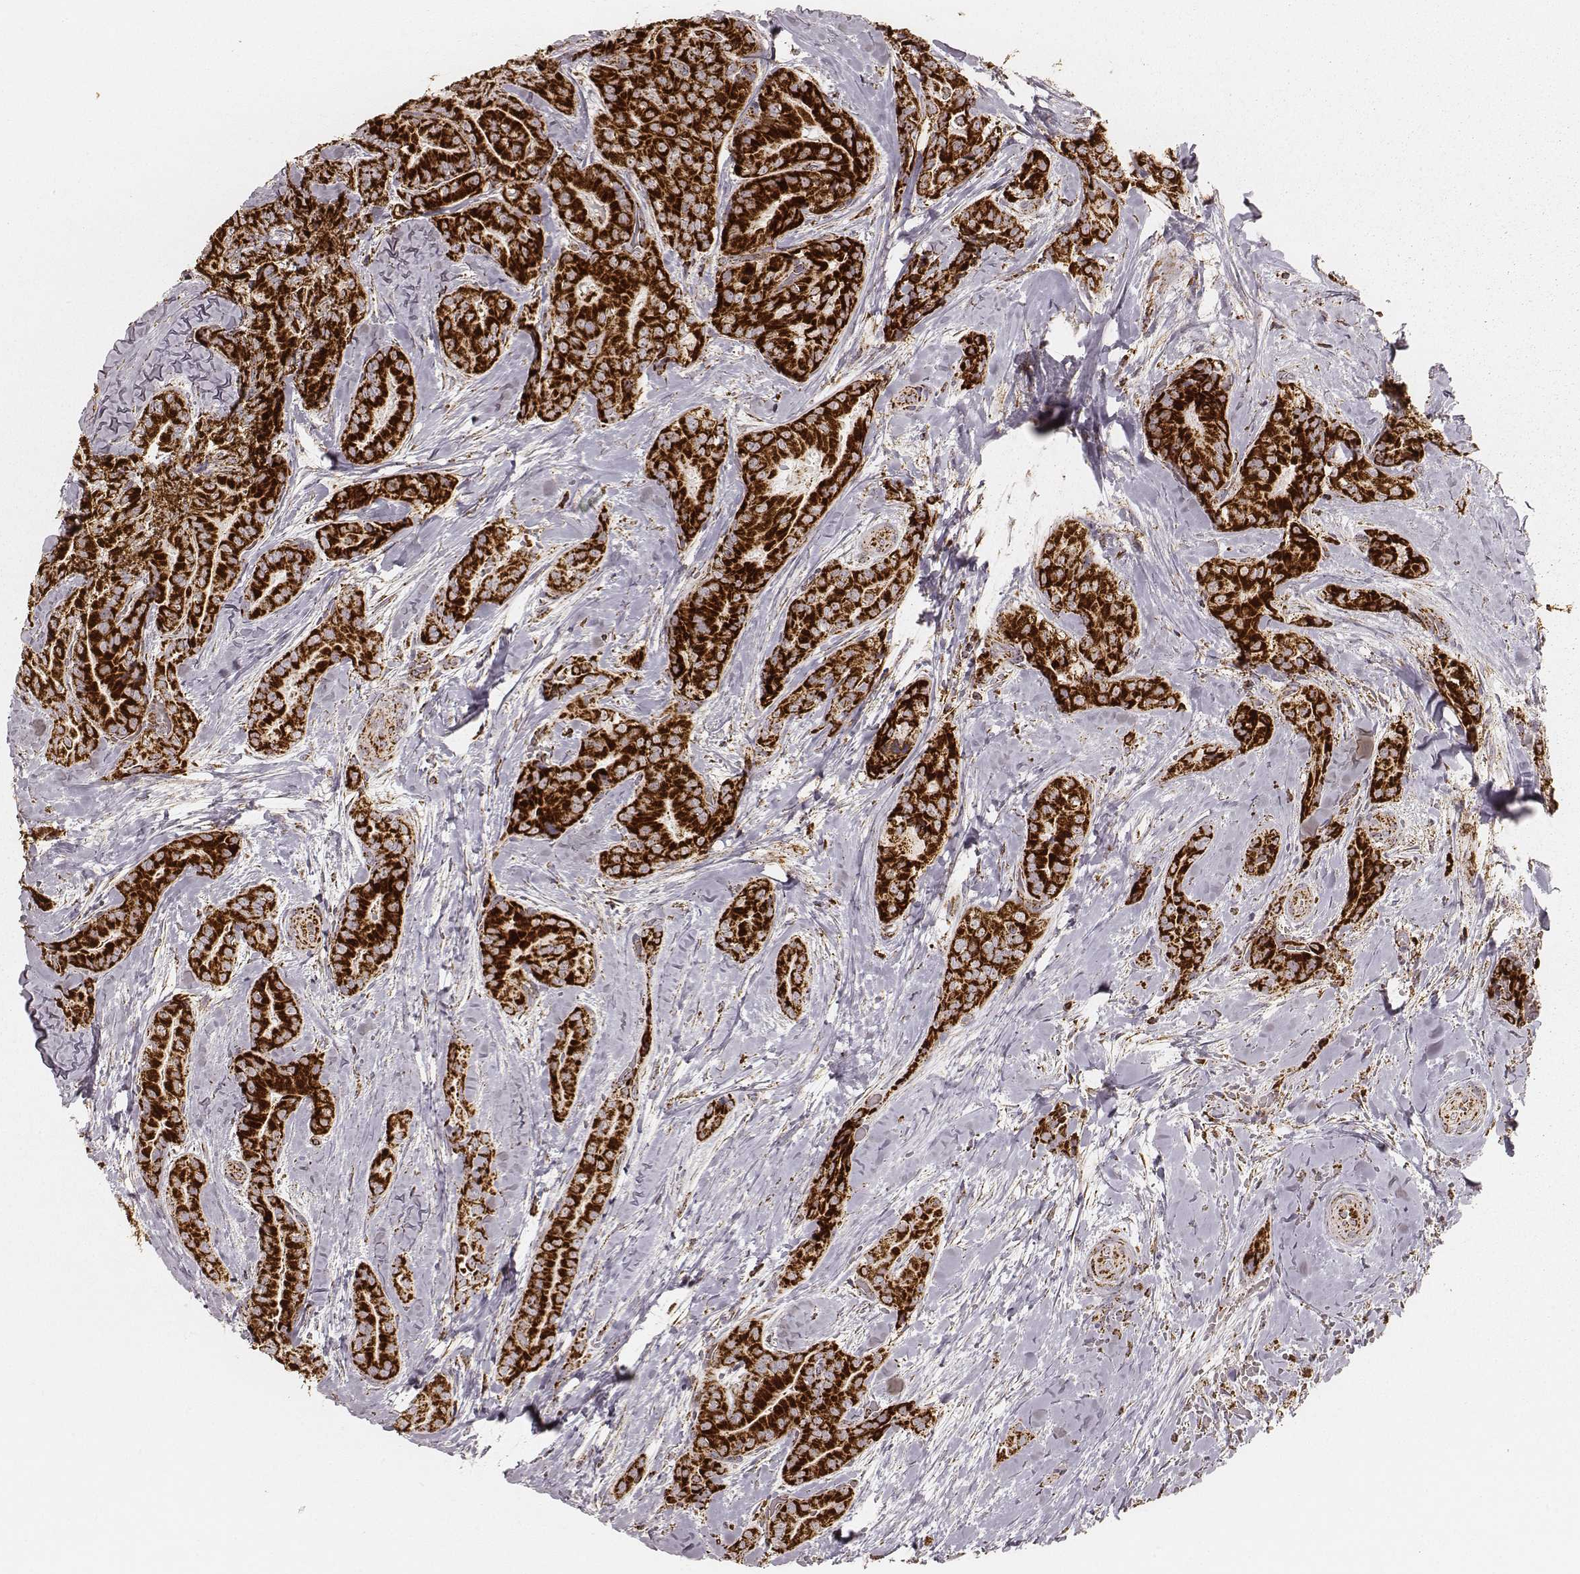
{"staining": {"intensity": "strong", "quantity": ">75%", "location": "cytoplasmic/membranous"}, "tissue": "thyroid cancer", "cell_type": "Tumor cells", "image_type": "cancer", "snomed": [{"axis": "morphology", "description": "Papillary adenocarcinoma, NOS"}, {"axis": "topography", "description": "Thyroid gland"}], "caption": "IHC (DAB) staining of human thyroid papillary adenocarcinoma reveals strong cytoplasmic/membranous protein expression in approximately >75% of tumor cells.", "gene": "CS", "patient": {"sex": "male", "age": 61}}